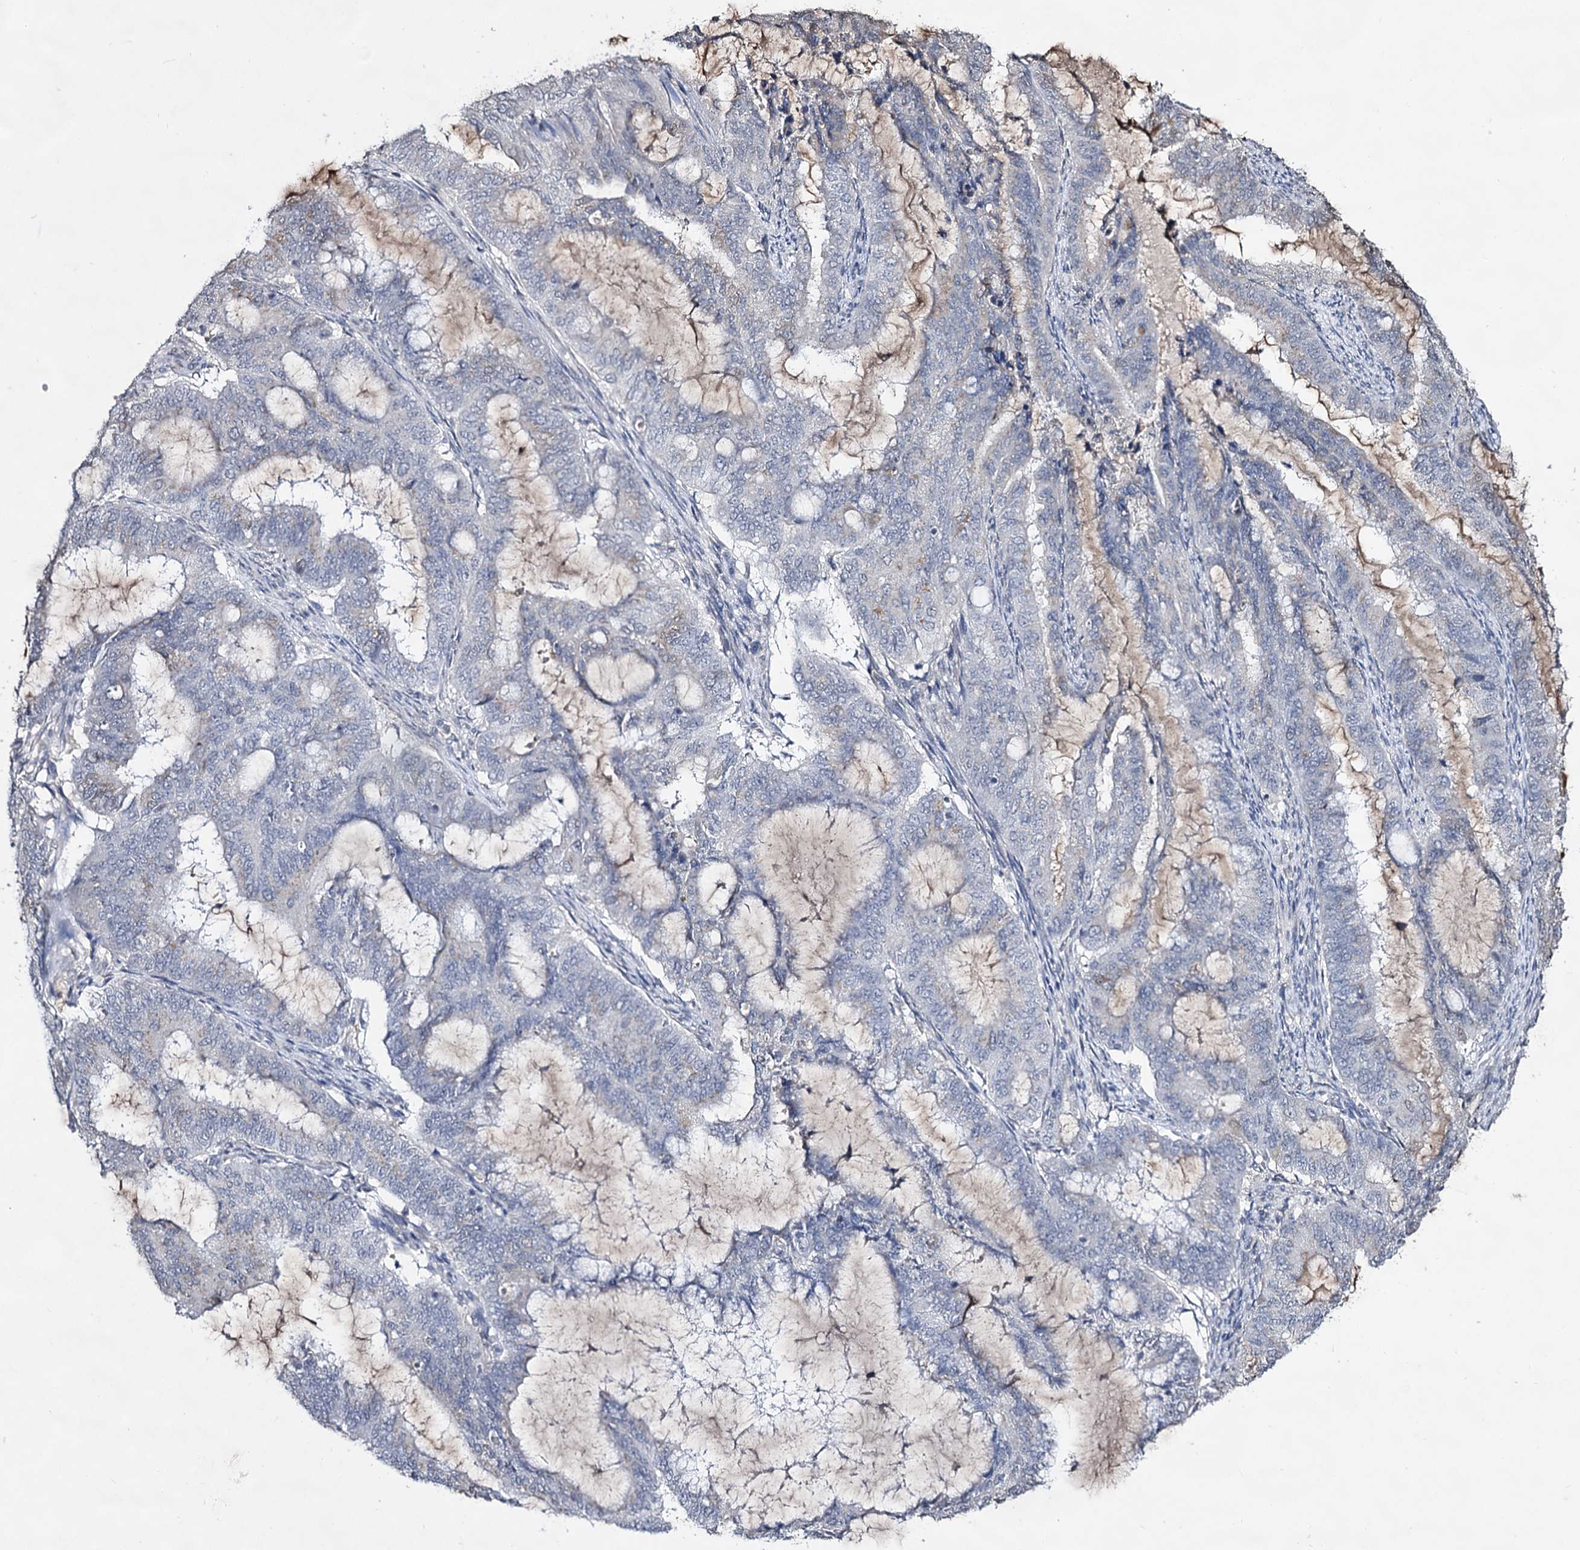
{"staining": {"intensity": "negative", "quantity": "none", "location": "none"}, "tissue": "endometrial cancer", "cell_type": "Tumor cells", "image_type": "cancer", "snomed": [{"axis": "morphology", "description": "Adenocarcinoma, NOS"}, {"axis": "topography", "description": "Endometrium"}], "caption": "Immunohistochemistry of endometrial cancer shows no staining in tumor cells.", "gene": "PLIN1", "patient": {"sex": "female", "age": 51}}